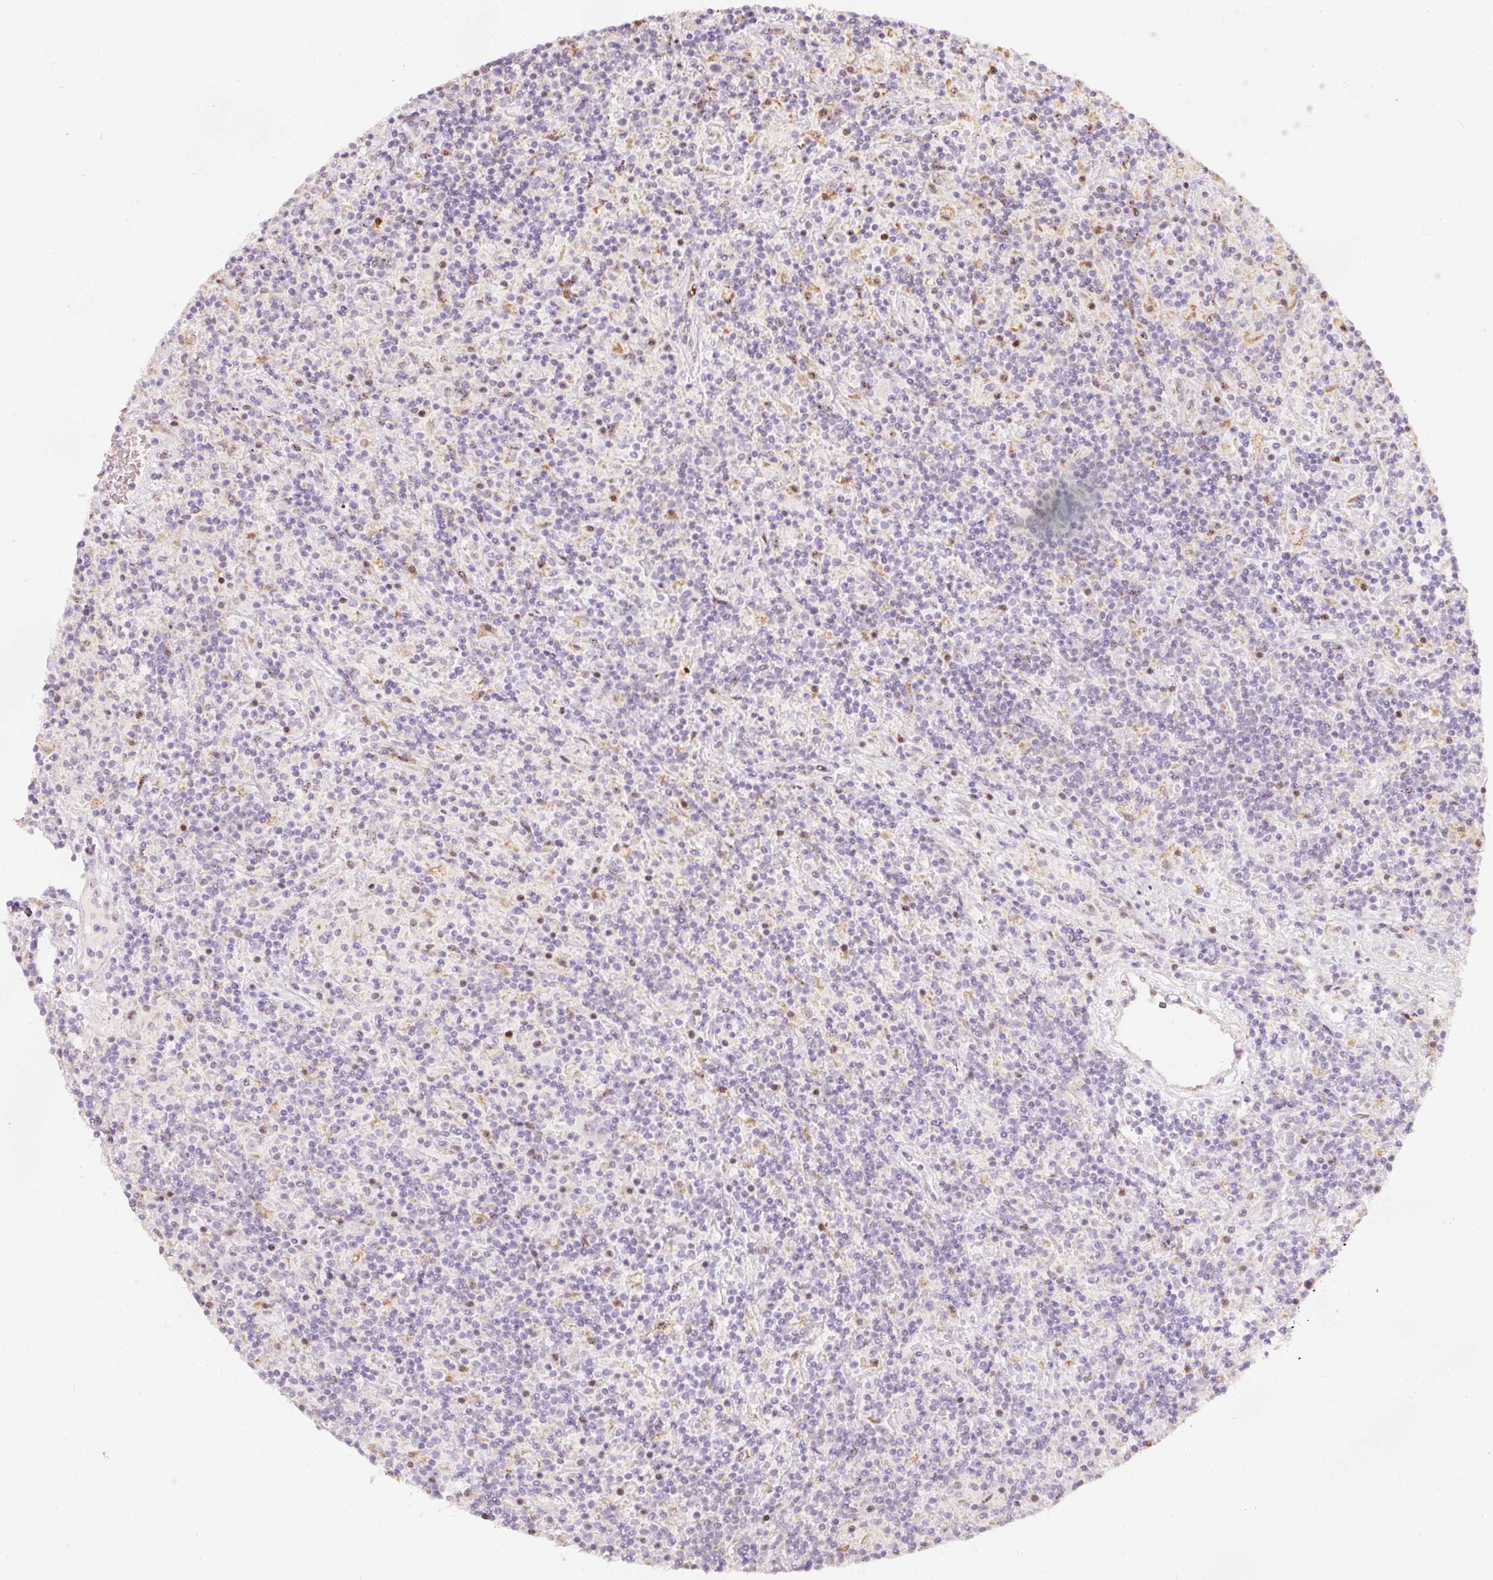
{"staining": {"intensity": "negative", "quantity": "none", "location": "none"}, "tissue": "lymphoma", "cell_type": "Tumor cells", "image_type": "cancer", "snomed": [{"axis": "morphology", "description": "Hodgkin's disease, NOS"}, {"axis": "topography", "description": "Lymph node"}], "caption": "High magnification brightfield microscopy of Hodgkin's disease stained with DAB (3,3'-diaminobenzidine) (brown) and counterstained with hematoxylin (blue): tumor cells show no significant expression.", "gene": "RNF39", "patient": {"sex": "male", "age": 70}}